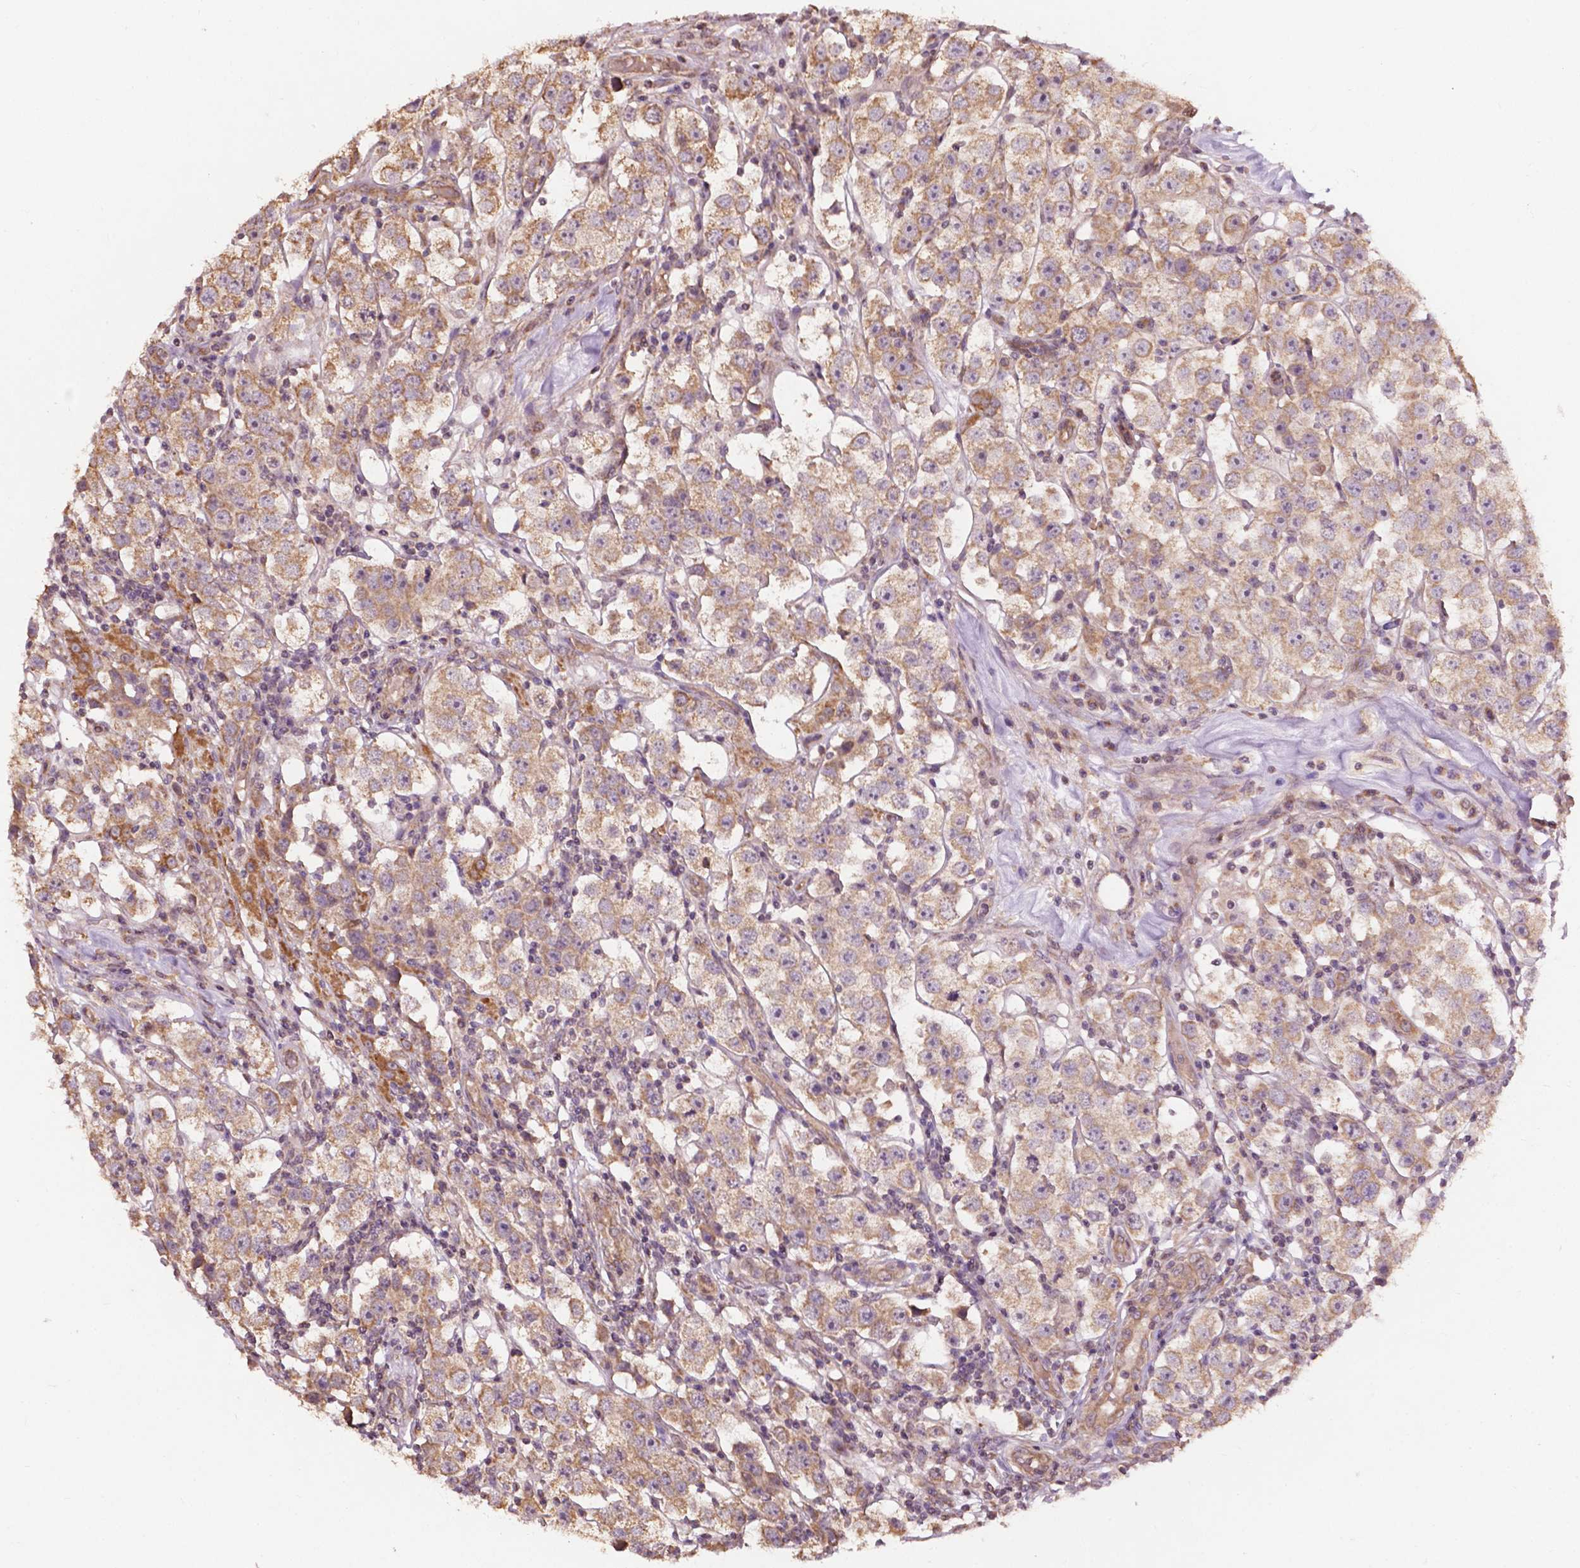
{"staining": {"intensity": "moderate", "quantity": "25%-75%", "location": "cytoplasmic/membranous"}, "tissue": "testis cancer", "cell_type": "Tumor cells", "image_type": "cancer", "snomed": [{"axis": "morphology", "description": "Seminoma, NOS"}, {"axis": "topography", "description": "Testis"}], "caption": "Approximately 25%-75% of tumor cells in seminoma (testis) exhibit moderate cytoplasmic/membranous protein staining as visualized by brown immunohistochemical staining.", "gene": "CDC42BPA", "patient": {"sex": "male", "age": 37}}